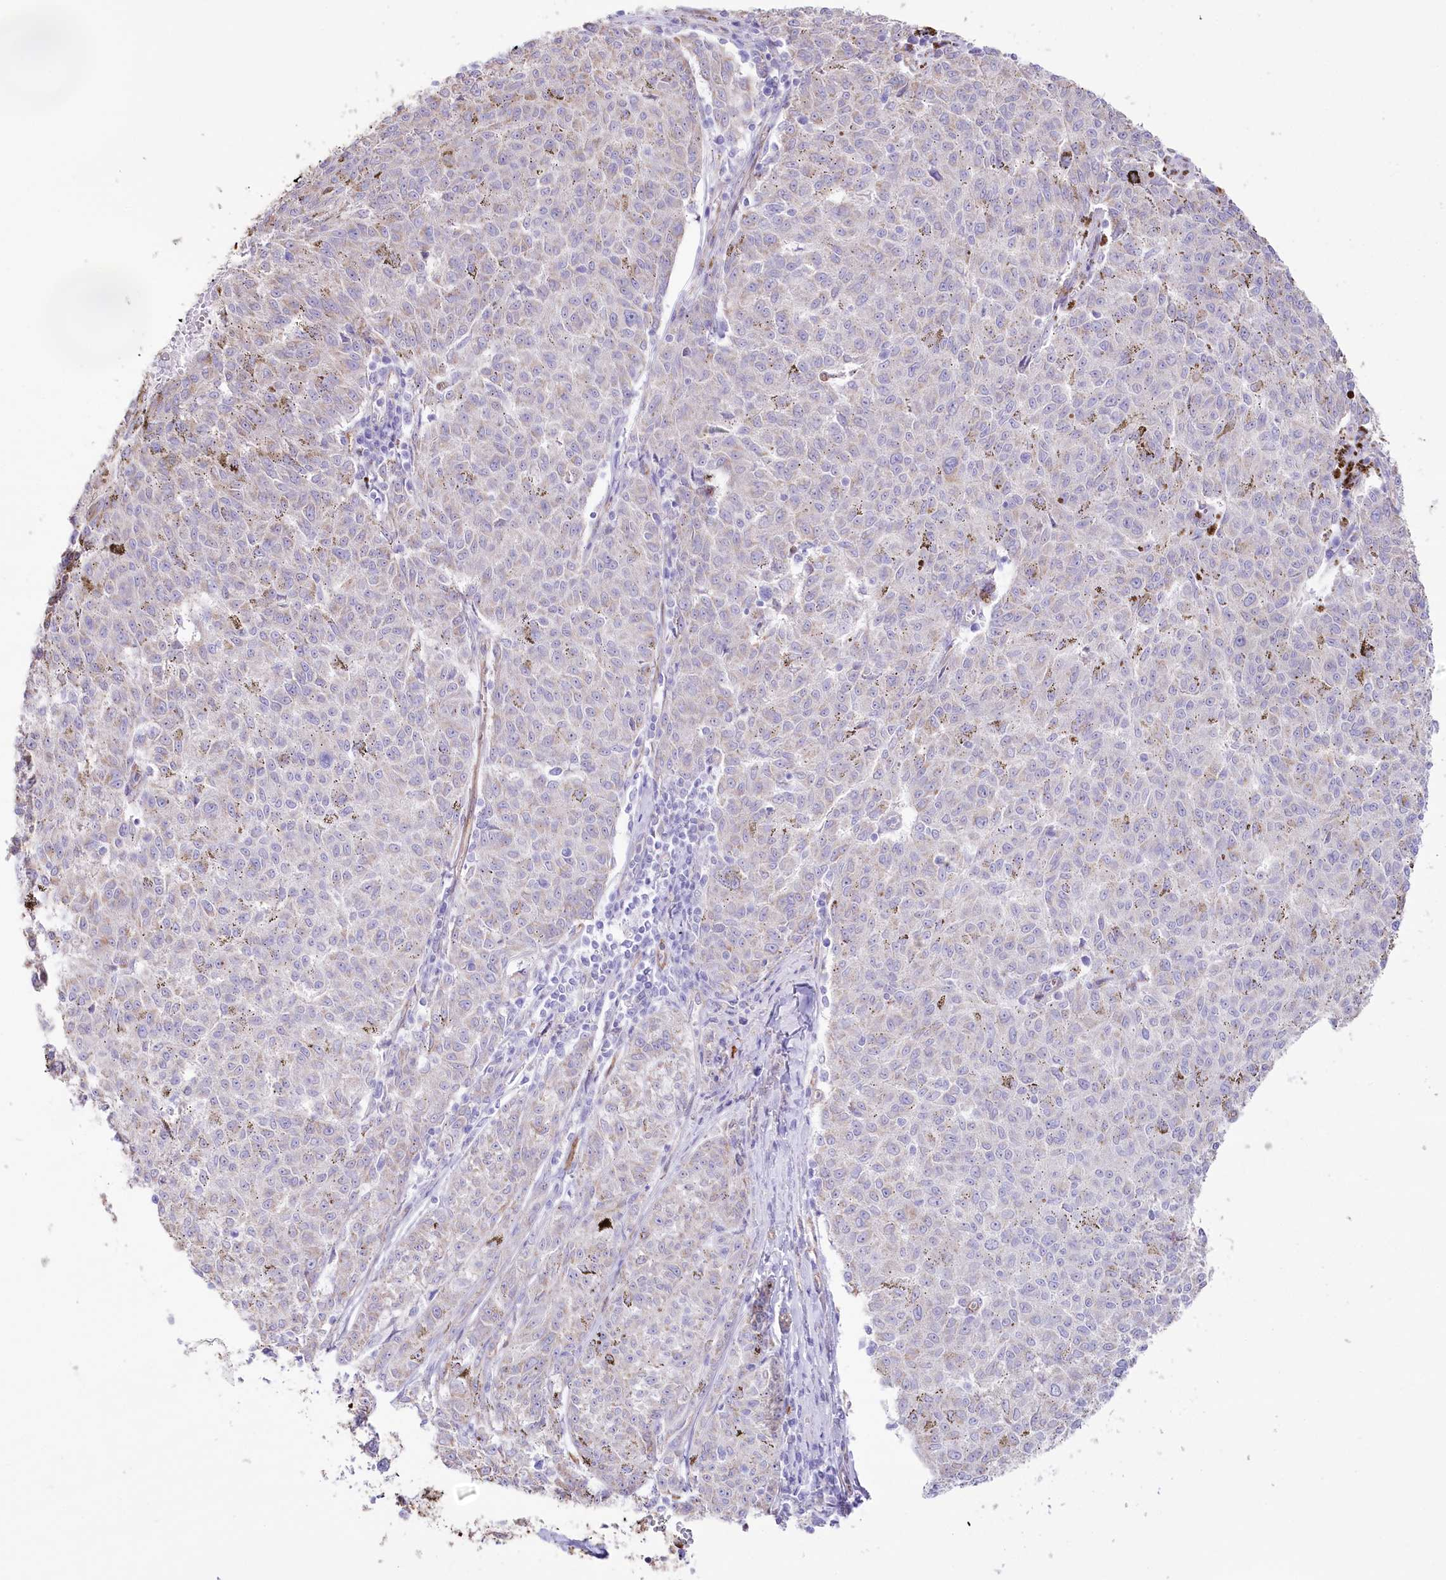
{"staining": {"intensity": "weak", "quantity": "<25%", "location": "cytoplasmic/membranous"}, "tissue": "melanoma", "cell_type": "Tumor cells", "image_type": "cancer", "snomed": [{"axis": "morphology", "description": "Malignant melanoma, NOS"}, {"axis": "topography", "description": "Skin"}], "caption": "Tumor cells show no significant protein positivity in malignant melanoma.", "gene": "SLC39A10", "patient": {"sex": "female", "age": 72}}